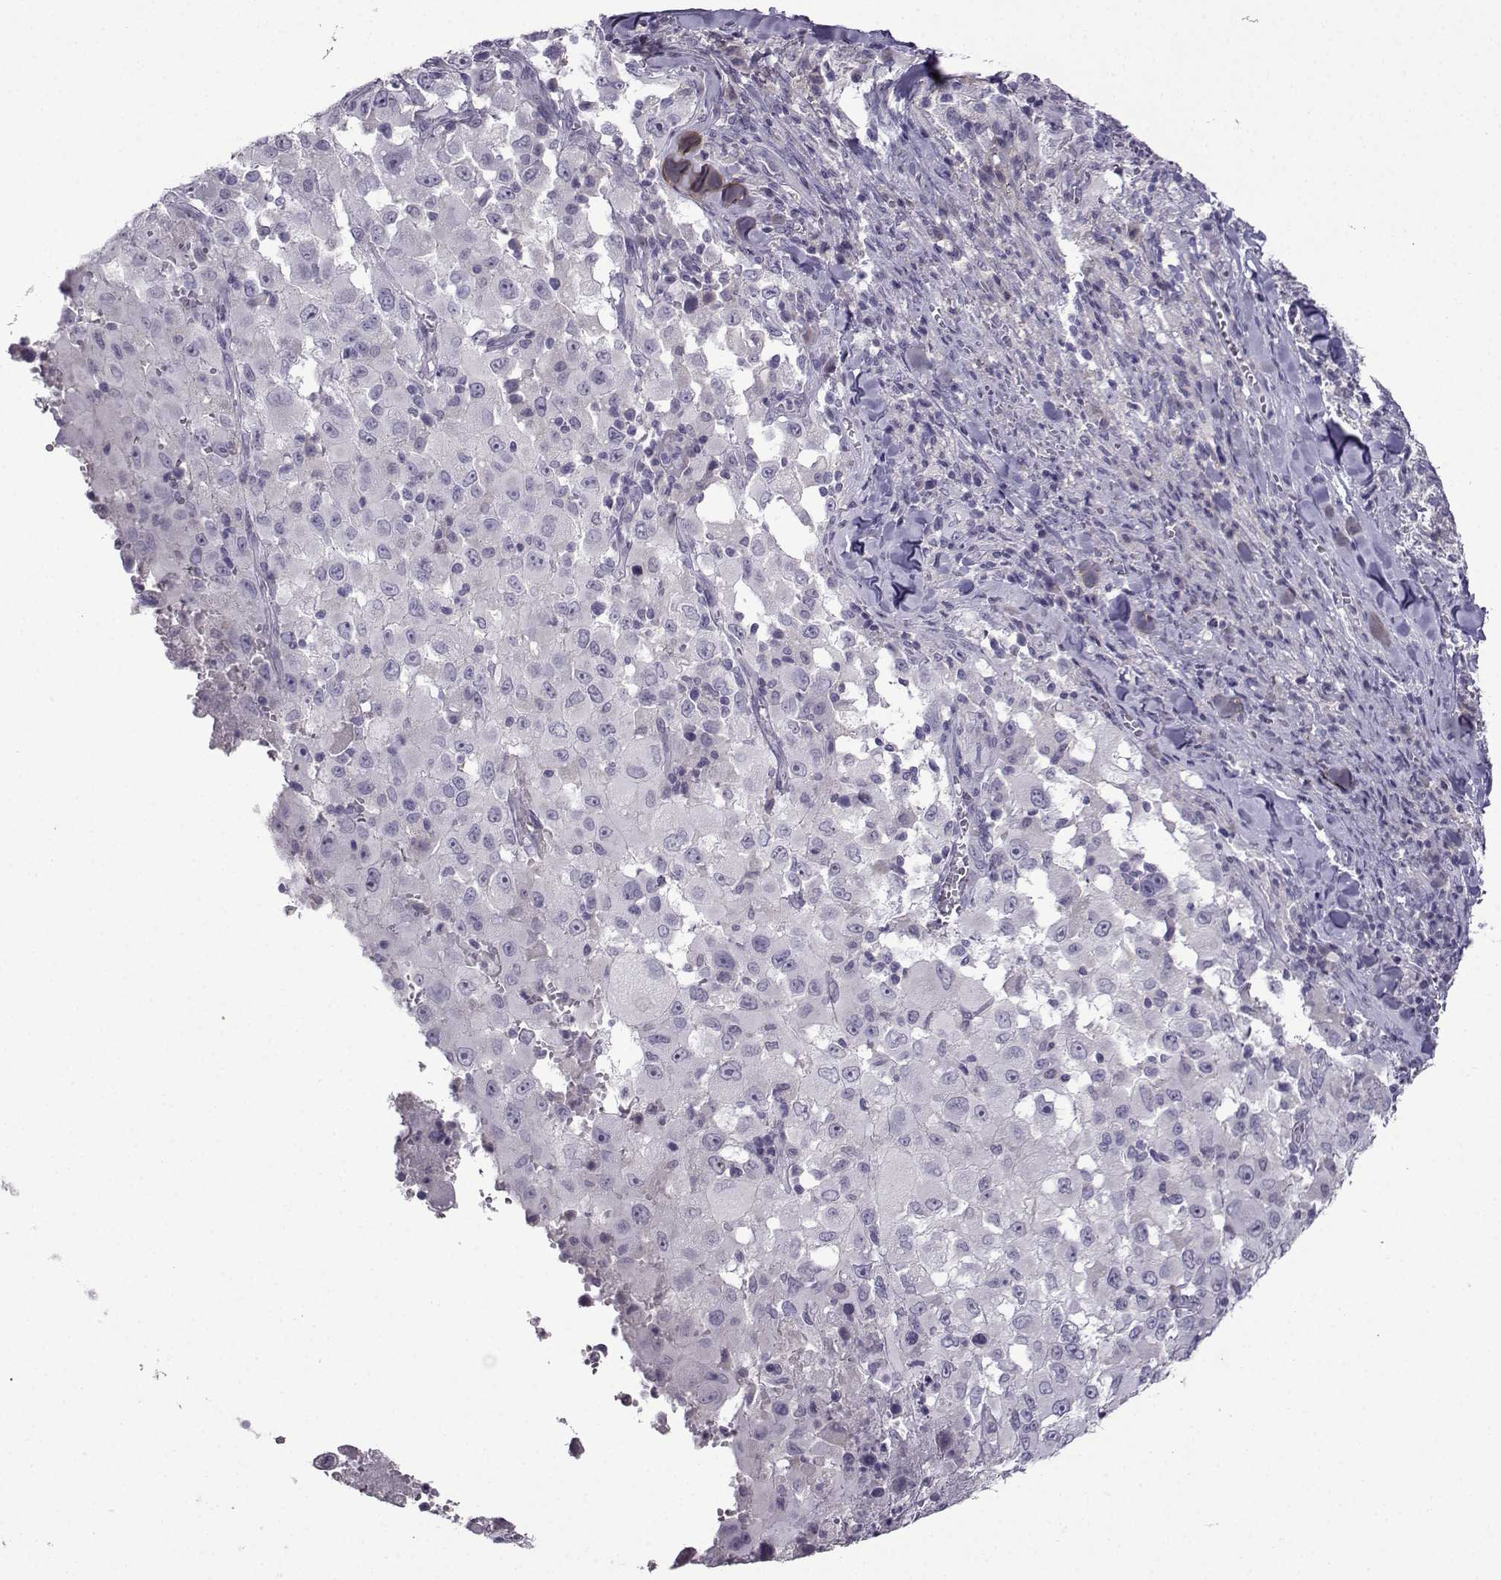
{"staining": {"intensity": "negative", "quantity": "none", "location": "none"}, "tissue": "melanoma", "cell_type": "Tumor cells", "image_type": "cancer", "snomed": [{"axis": "morphology", "description": "Malignant melanoma, Metastatic site"}, {"axis": "topography", "description": "Soft tissue"}], "caption": "The micrograph exhibits no significant positivity in tumor cells of melanoma.", "gene": "CRYBB1", "patient": {"sex": "male", "age": 50}}